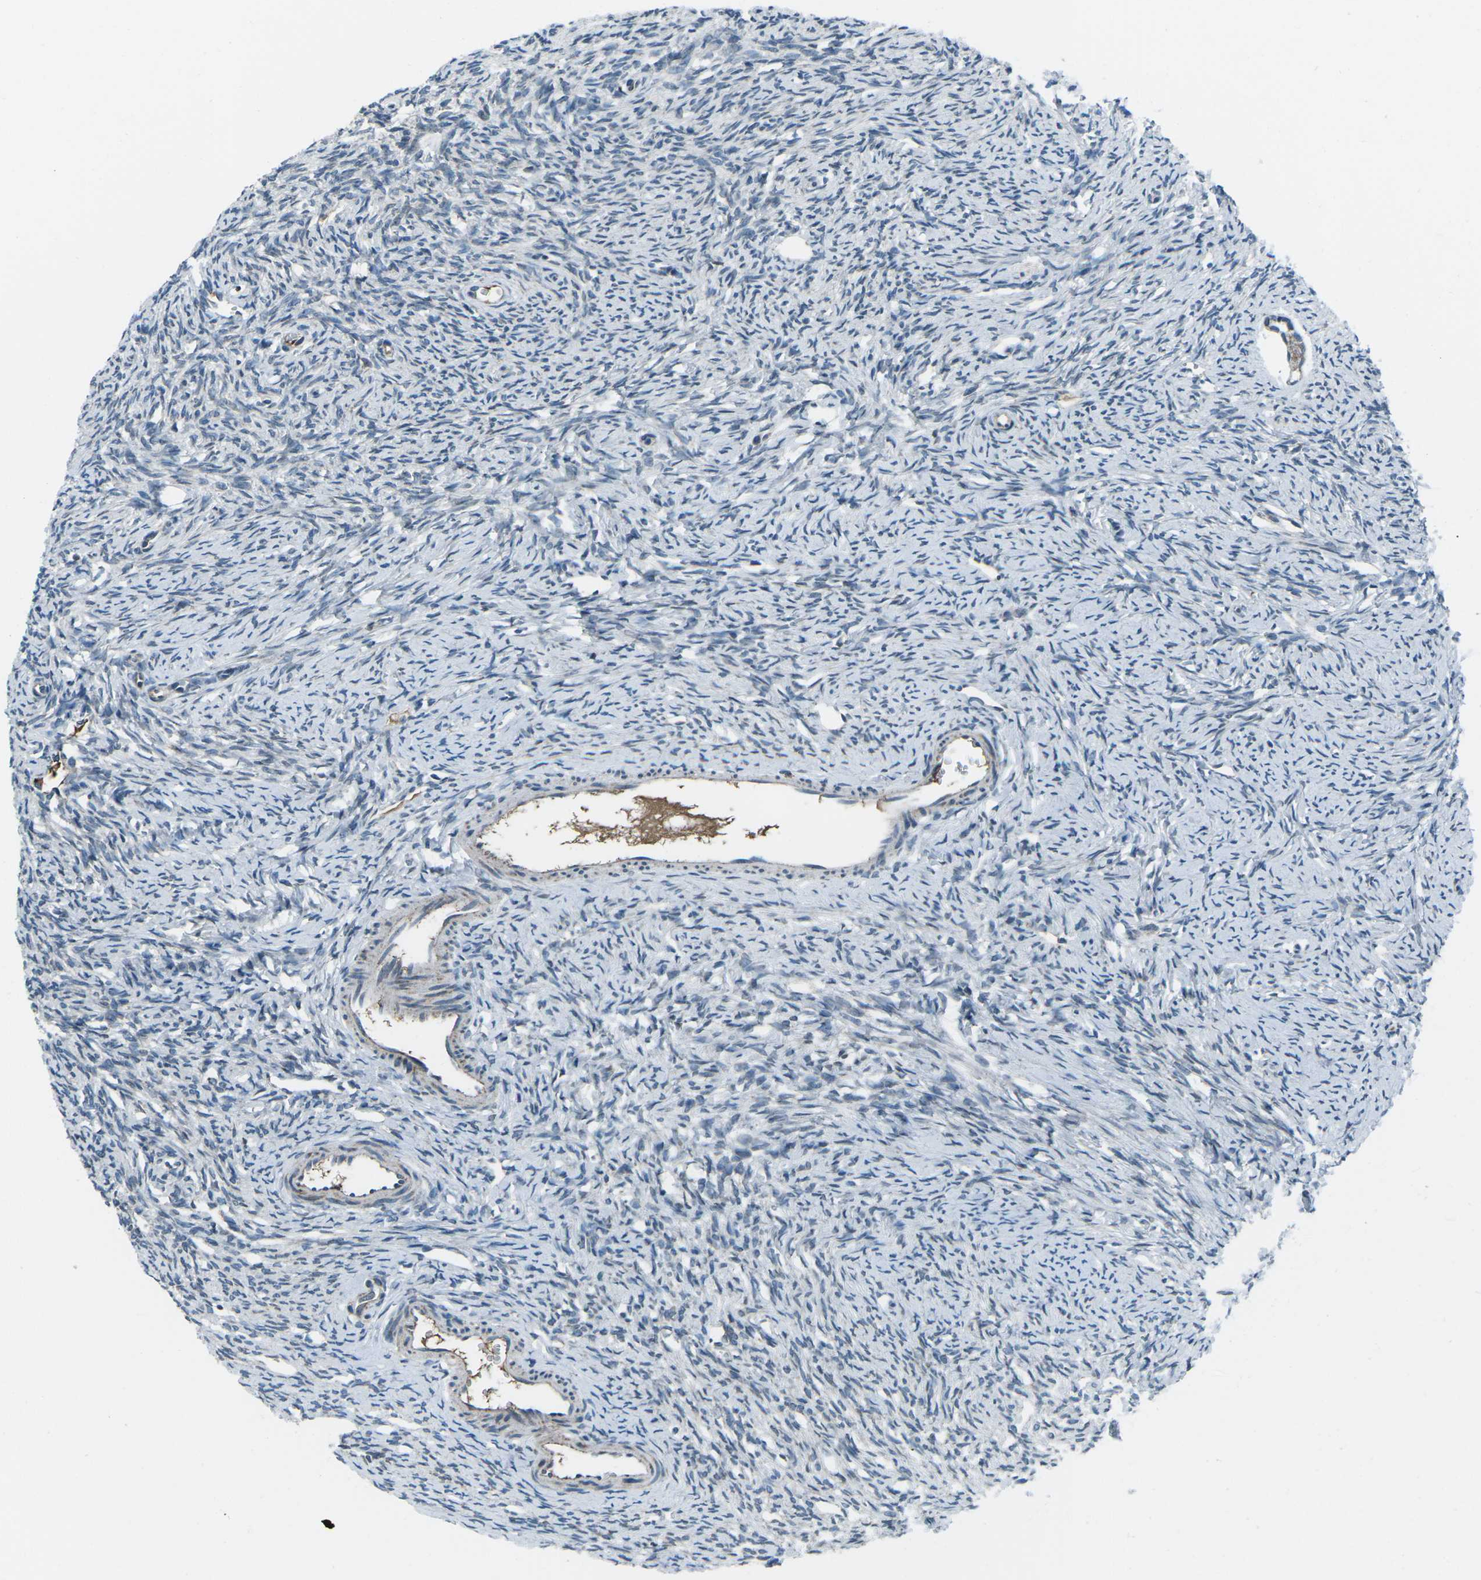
{"staining": {"intensity": "moderate", "quantity": ">75%", "location": "cytoplasmic/membranous"}, "tissue": "ovary", "cell_type": "Follicle cells", "image_type": "normal", "snomed": [{"axis": "morphology", "description": "Normal tissue, NOS"}, {"axis": "topography", "description": "Ovary"}], "caption": "This micrograph displays benign ovary stained with immunohistochemistry (IHC) to label a protein in brown. The cytoplasmic/membranous of follicle cells show moderate positivity for the protein. Nuclei are counter-stained blue.", "gene": "RFESD", "patient": {"sex": "female", "age": 33}}